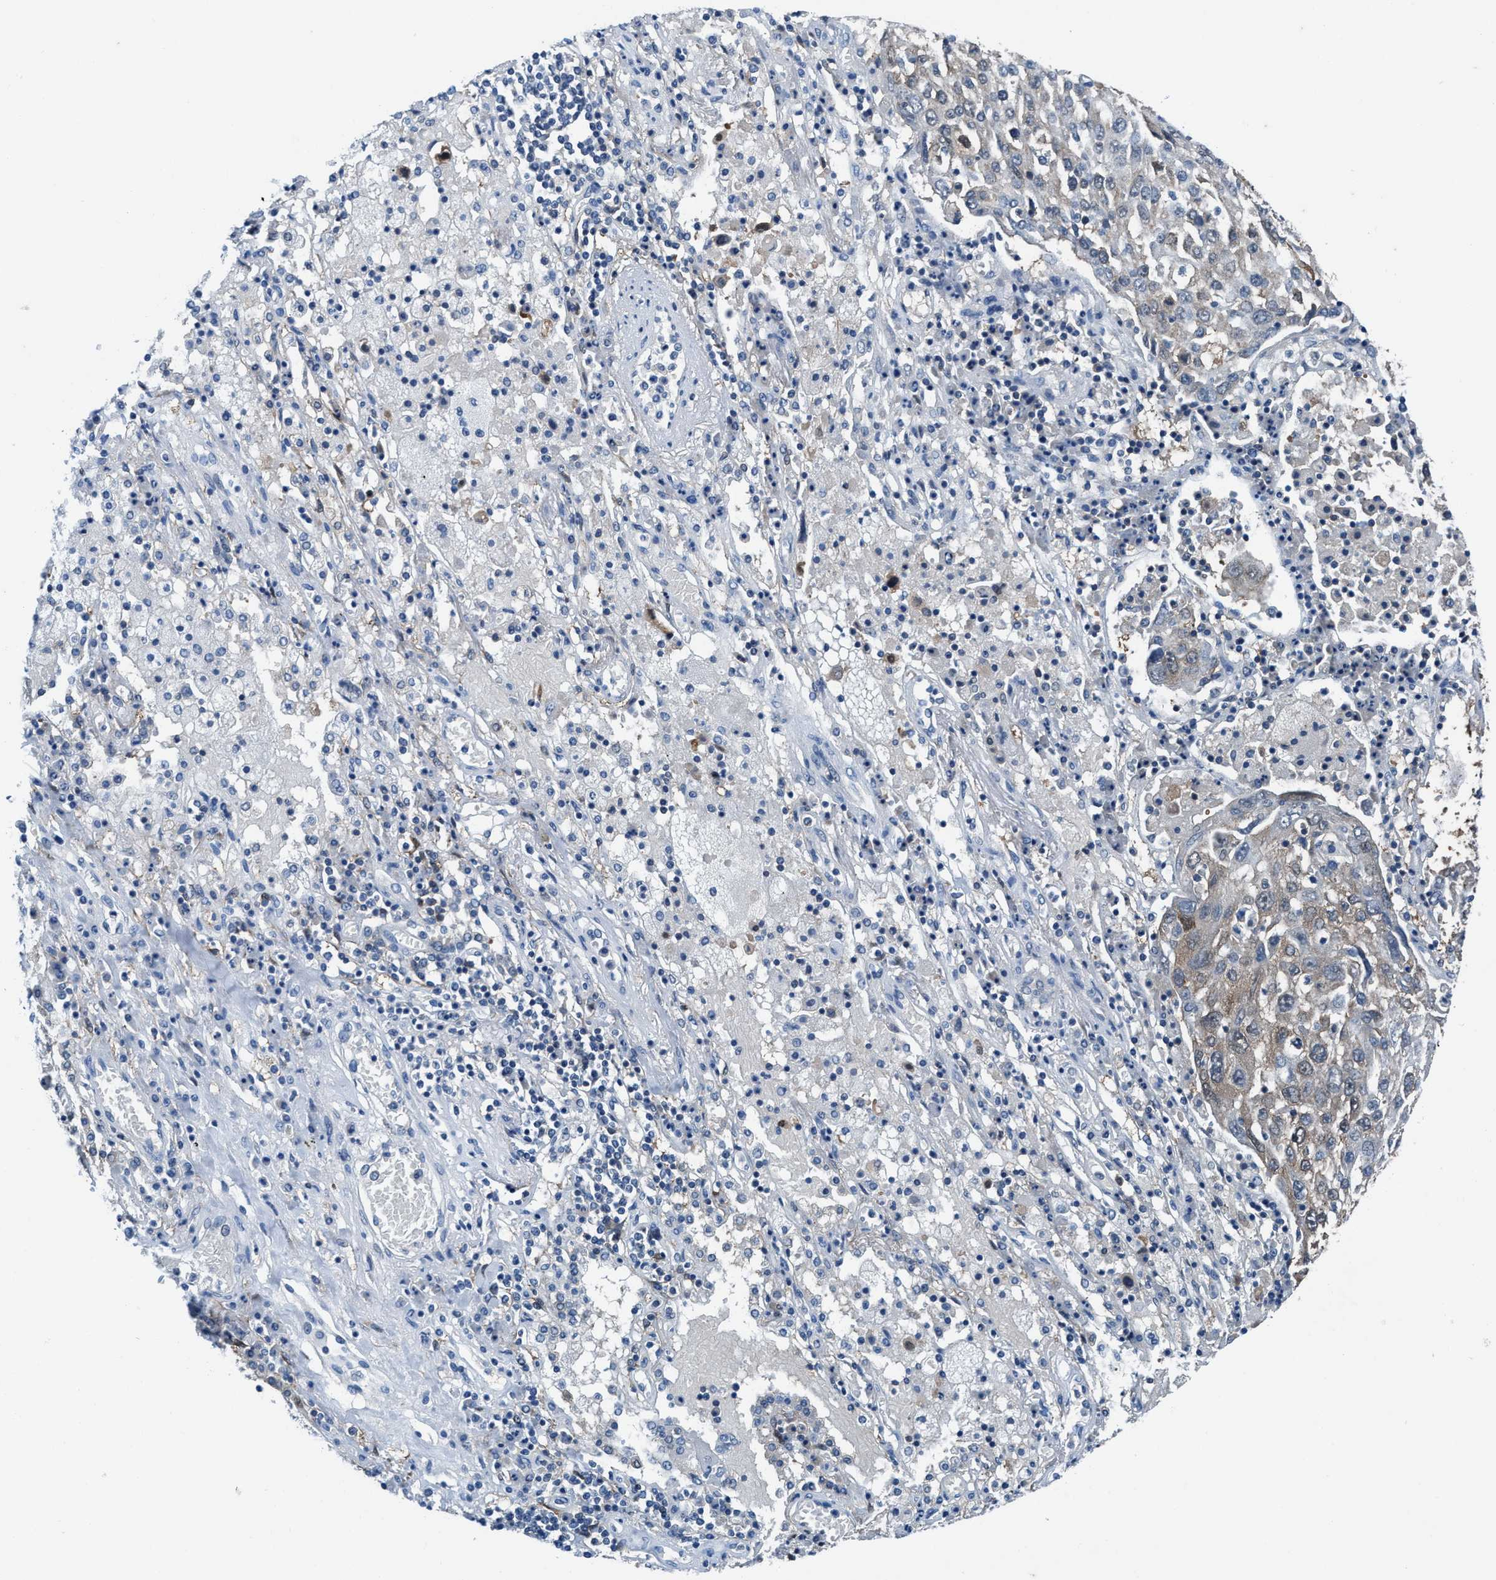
{"staining": {"intensity": "weak", "quantity": "<25%", "location": "cytoplasmic/membranous"}, "tissue": "lung cancer", "cell_type": "Tumor cells", "image_type": "cancer", "snomed": [{"axis": "morphology", "description": "Squamous cell carcinoma, NOS"}, {"axis": "topography", "description": "Lung"}], "caption": "An IHC photomicrograph of lung cancer is shown. There is no staining in tumor cells of lung cancer.", "gene": "NUDT5", "patient": {"sex": "male", "age": 65}}